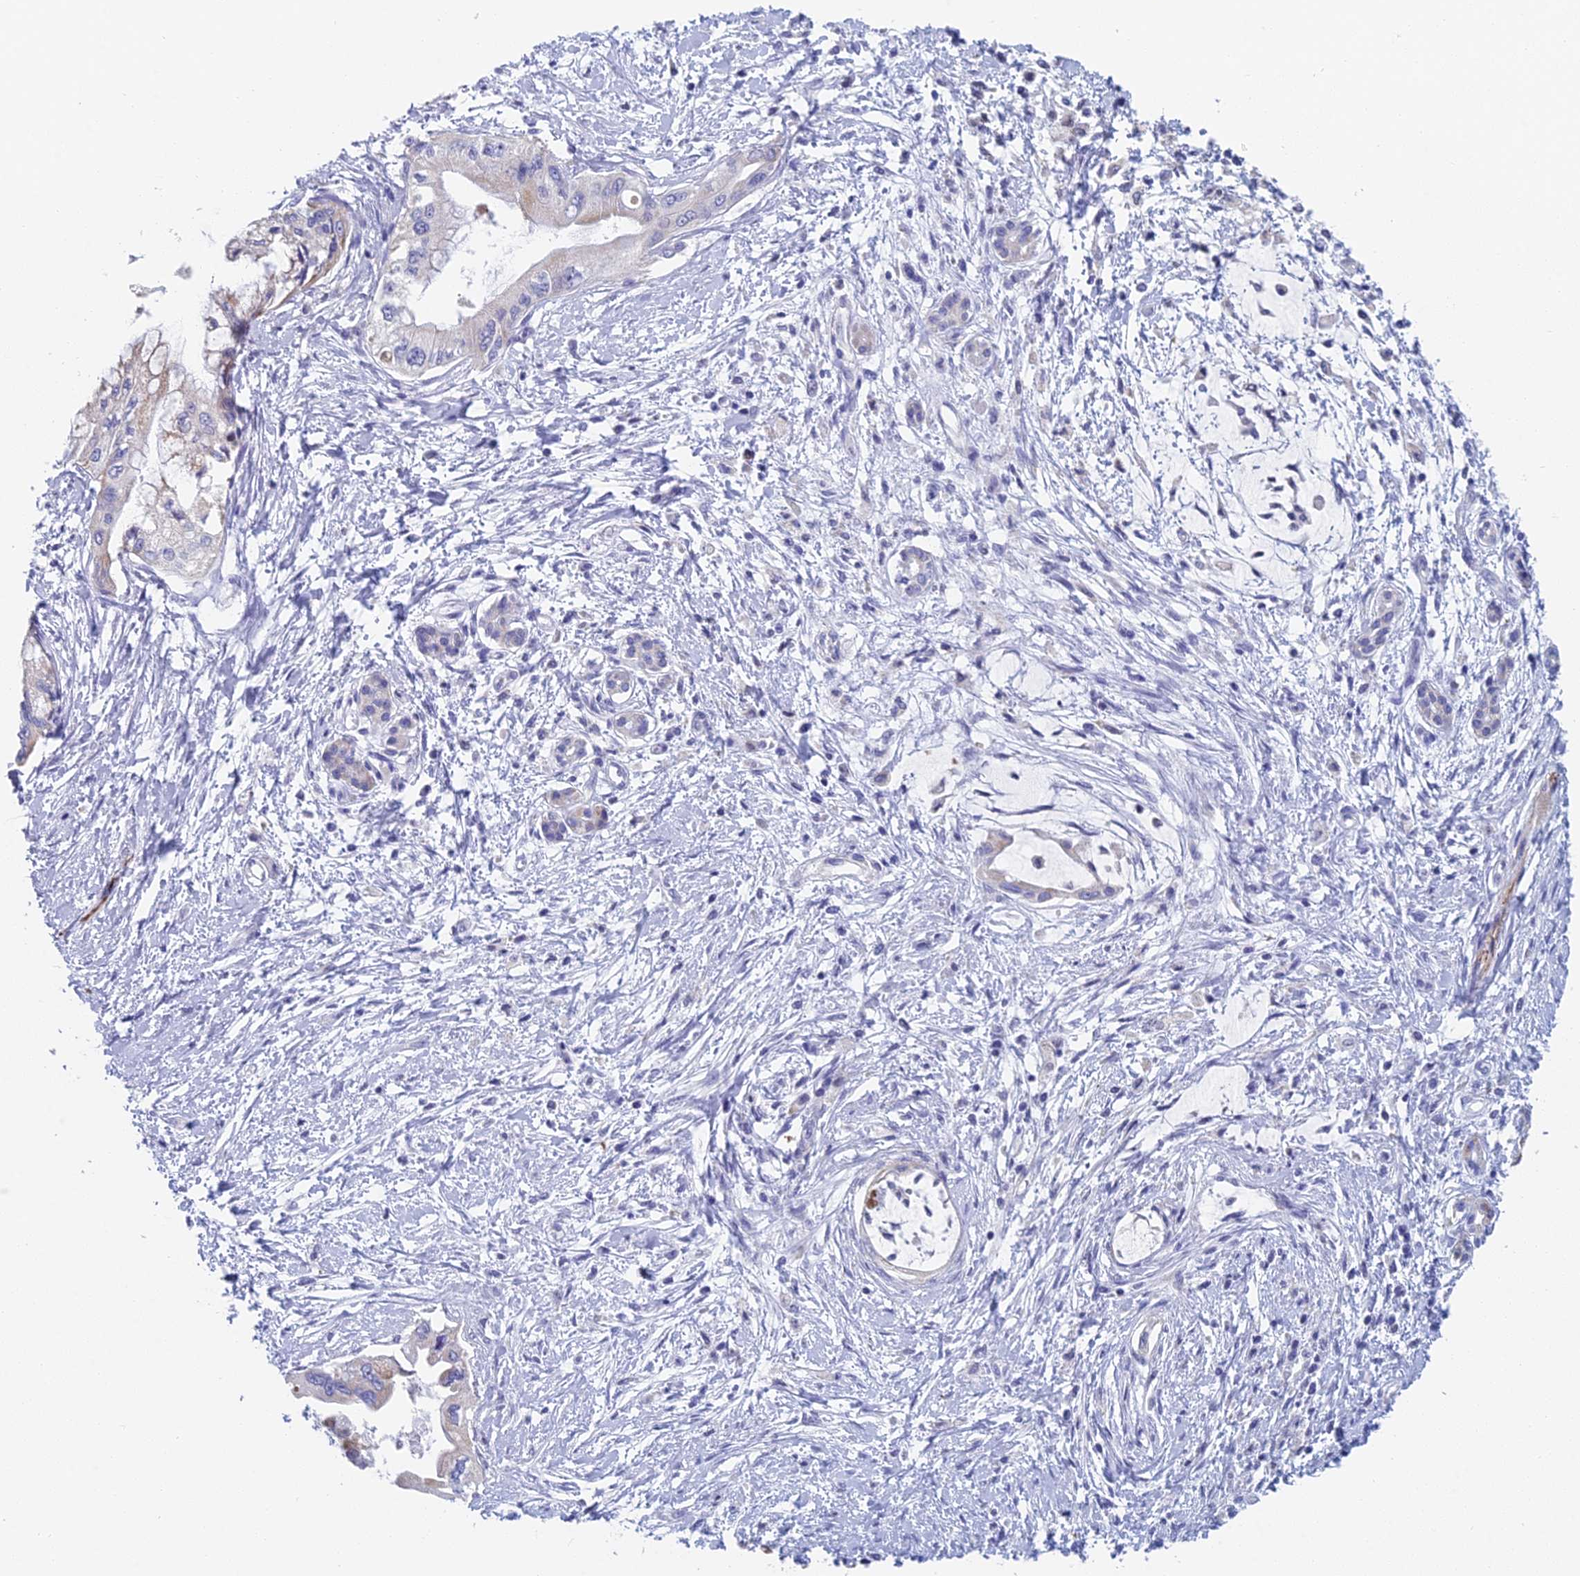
{"staining": {"intensity": "negative", "quantity": "none", "location": "none"}, "tissue": "pancreatic cancer", "cell_type": "Tumor cells", "image_type": "cancer", "snomed": [{"axis": "morphology", "description": "Adenocarcinoma, NOS"}, {"axis": "topography", "description": "Pancreas"}], "caption": "This histopathology image is of pancreatic cancer stained with IHC to label a protein in brown with the nuclei are counter-stained blue. There is no positivity in tumor cells.", "gene": "ACSM1", "patient": {"sex": "male", "age": 46}}